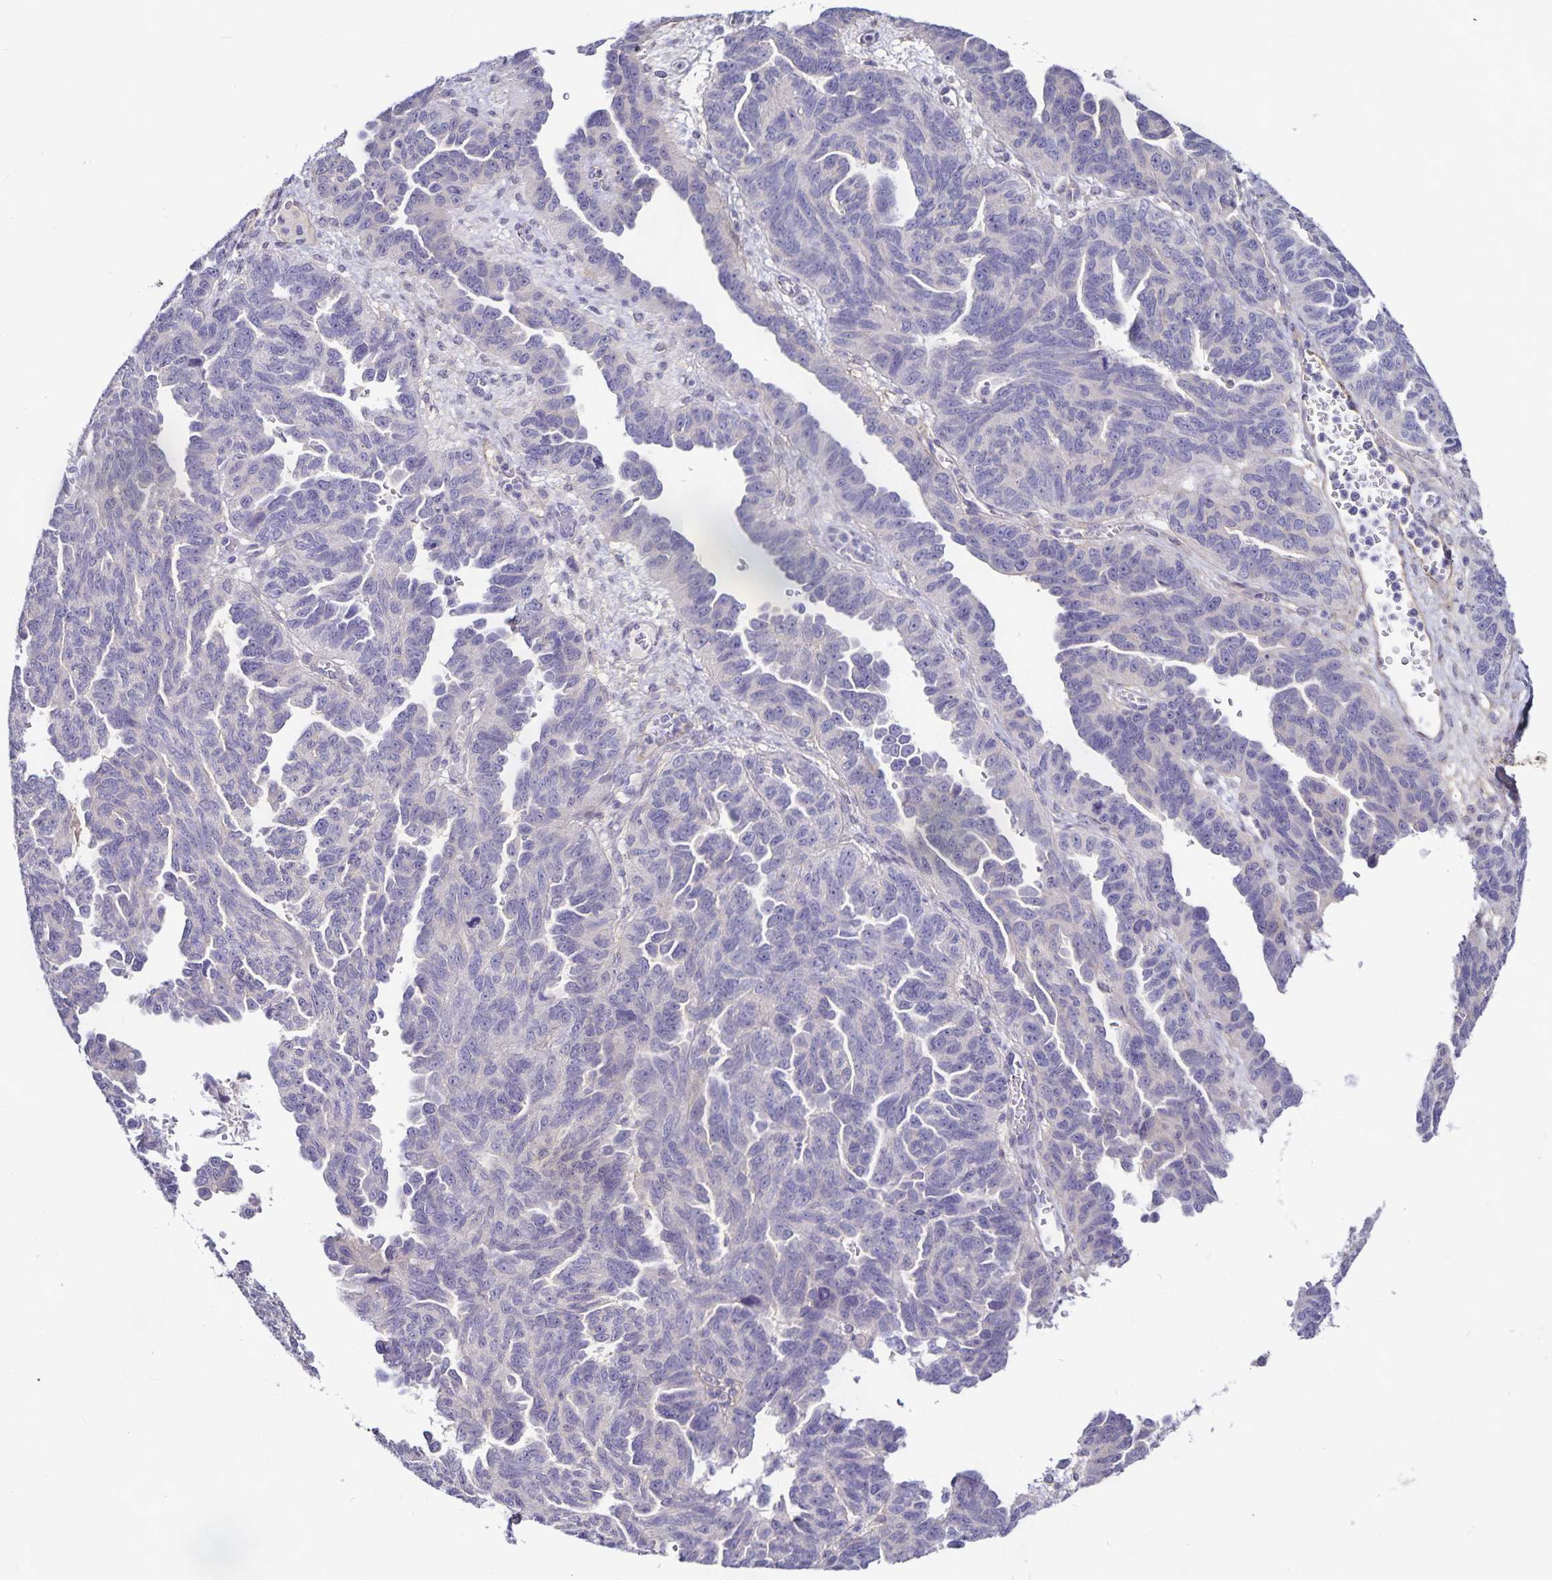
{"staining": {"intensity": "negative", "quantity": "none", "location": "none"}, "tissue": "ovarian cancer", "cell_type": "Tumor cells", "image_type": "cancer", "snomed": [{"axis": "morphology", "description": "Cystadenocarcinoma, serous, NOS"}, {"axis": "topography", "description": "Ovary"}], "caption": "This is an IHC photomicrograph of human ovarian cancer. There is no positivity in tumor cells.", "gene": "GNG12", "patient": {"sex": "female", "age": 64}}